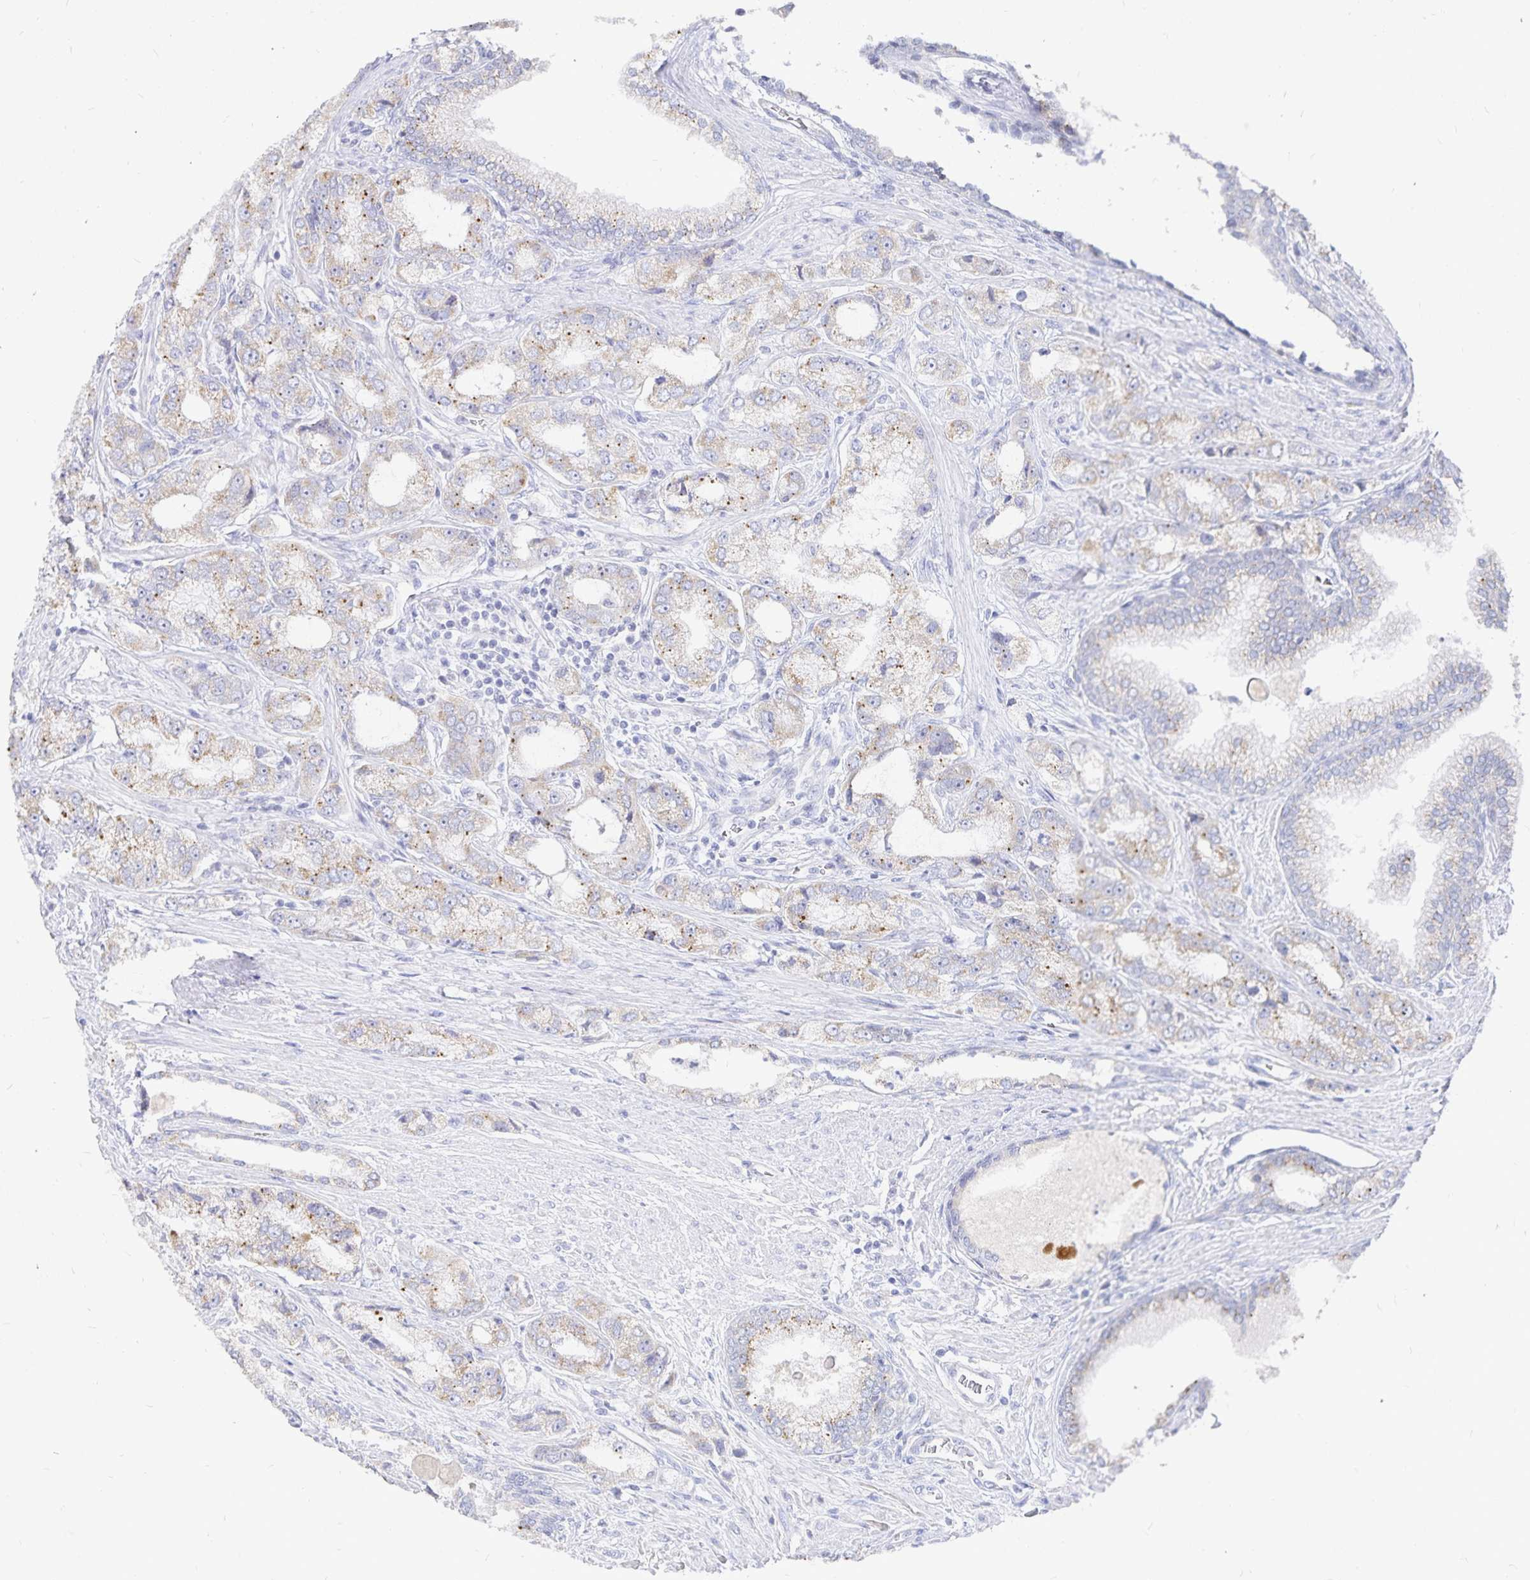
{"staining": {"intensity": "weak", "quantity": "25%-75%", "location": "cytoplasmic/membranous"}, "tissue": "prostate cancer", "cell_type": "Tumor cells", "image_type": "cancer", "snomed": [{"axis": "morphology", "description": "Adenocarcinoma, Low grade"}, {"axis": "topography", "description": "Prostate"}], "caption": "A brown stain shows weak cytoplasmic/membranous expression of a protein in human prostate low-grade adenocarcinoma tumor cells. (Stains: DAB (3,3'-diaminobenzidine) in brown, nuclei in blue, Microscopy: brightfield microscopy at high magnification).", "gene": "PKHD1", "patient": {"sex": "male", "age": 69}}